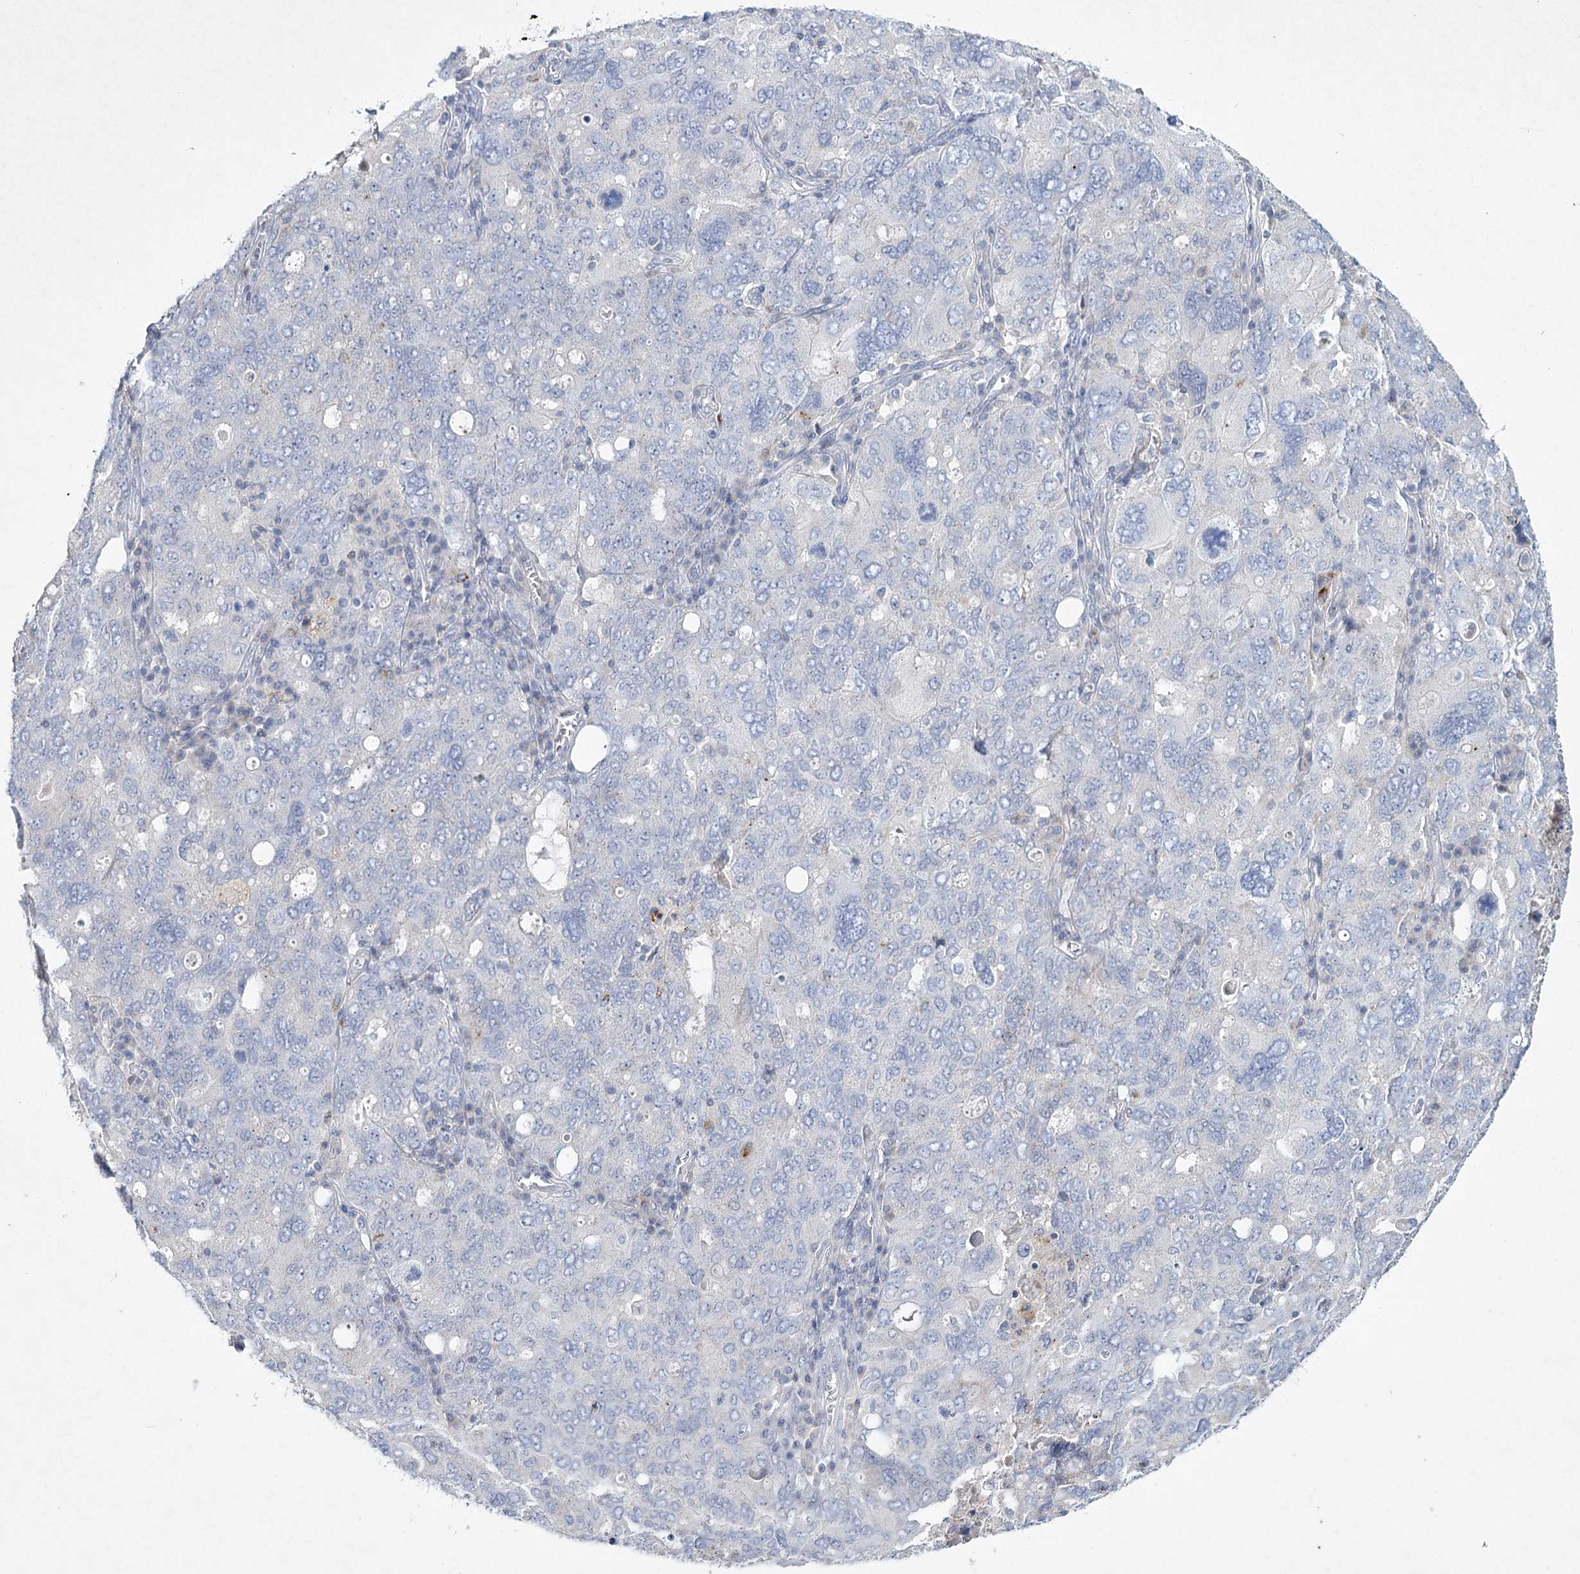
{"staining": {"intensity": "negative", "quantity": "none", "location": "none"}, "tissue": "ovarian cancer", "cell_type": "Tumor cells", "image_type": "cancer", "snomed": [{"axis": "morphology", "description": "Carcinoma, endometroid"}, {"axis": "topography", "description": "Ovary"}], "caption": "The image exhibits no significant staining in tumor cells of ovarian cancer (endometroid carcinoma).", "gene": "MAP3K13", "patient": {"sex": "female", "age": 62}}